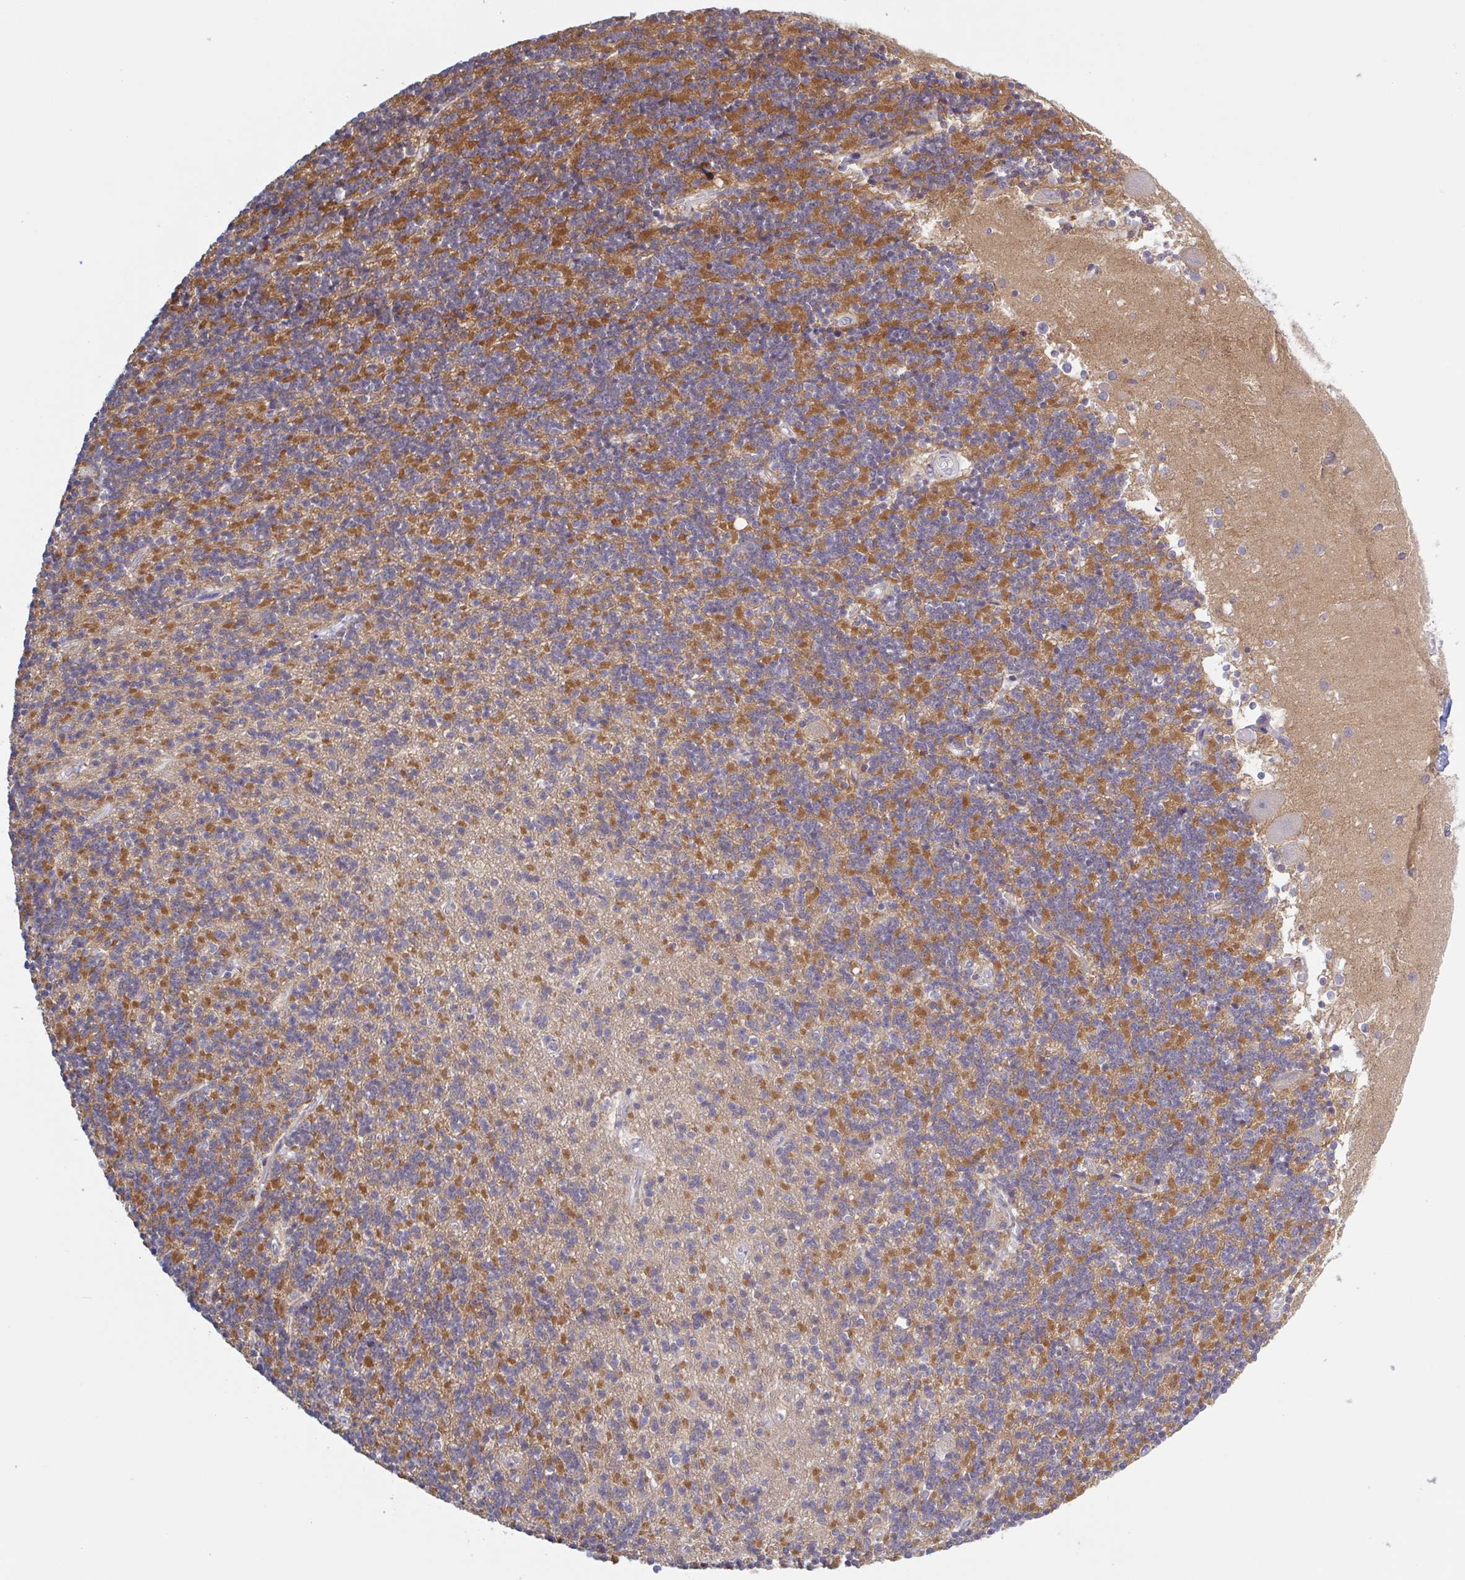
{"staining": {"intensity": "moderate", "quantity": "25%-75%", "location": "cytoplasmic/membranous"}, "tissue": "cerebellum", "cell_type": "Cells in granular layer", "image_type": "normal", "snomed": [{"axis": "morphology", "description": "Normal tissue, NOS"}, {"axis": "topography", "description": "Cerebellum"}], "caption": "The immunohistochemical stain shows moderate cytoplasmic/membranous positivity in cells in granular layer of normal cerebellum. (IHC, brightfield microscopy, high magnification).", "gene": "SURF1", "patient": {"sex": "male", "age": 54}}